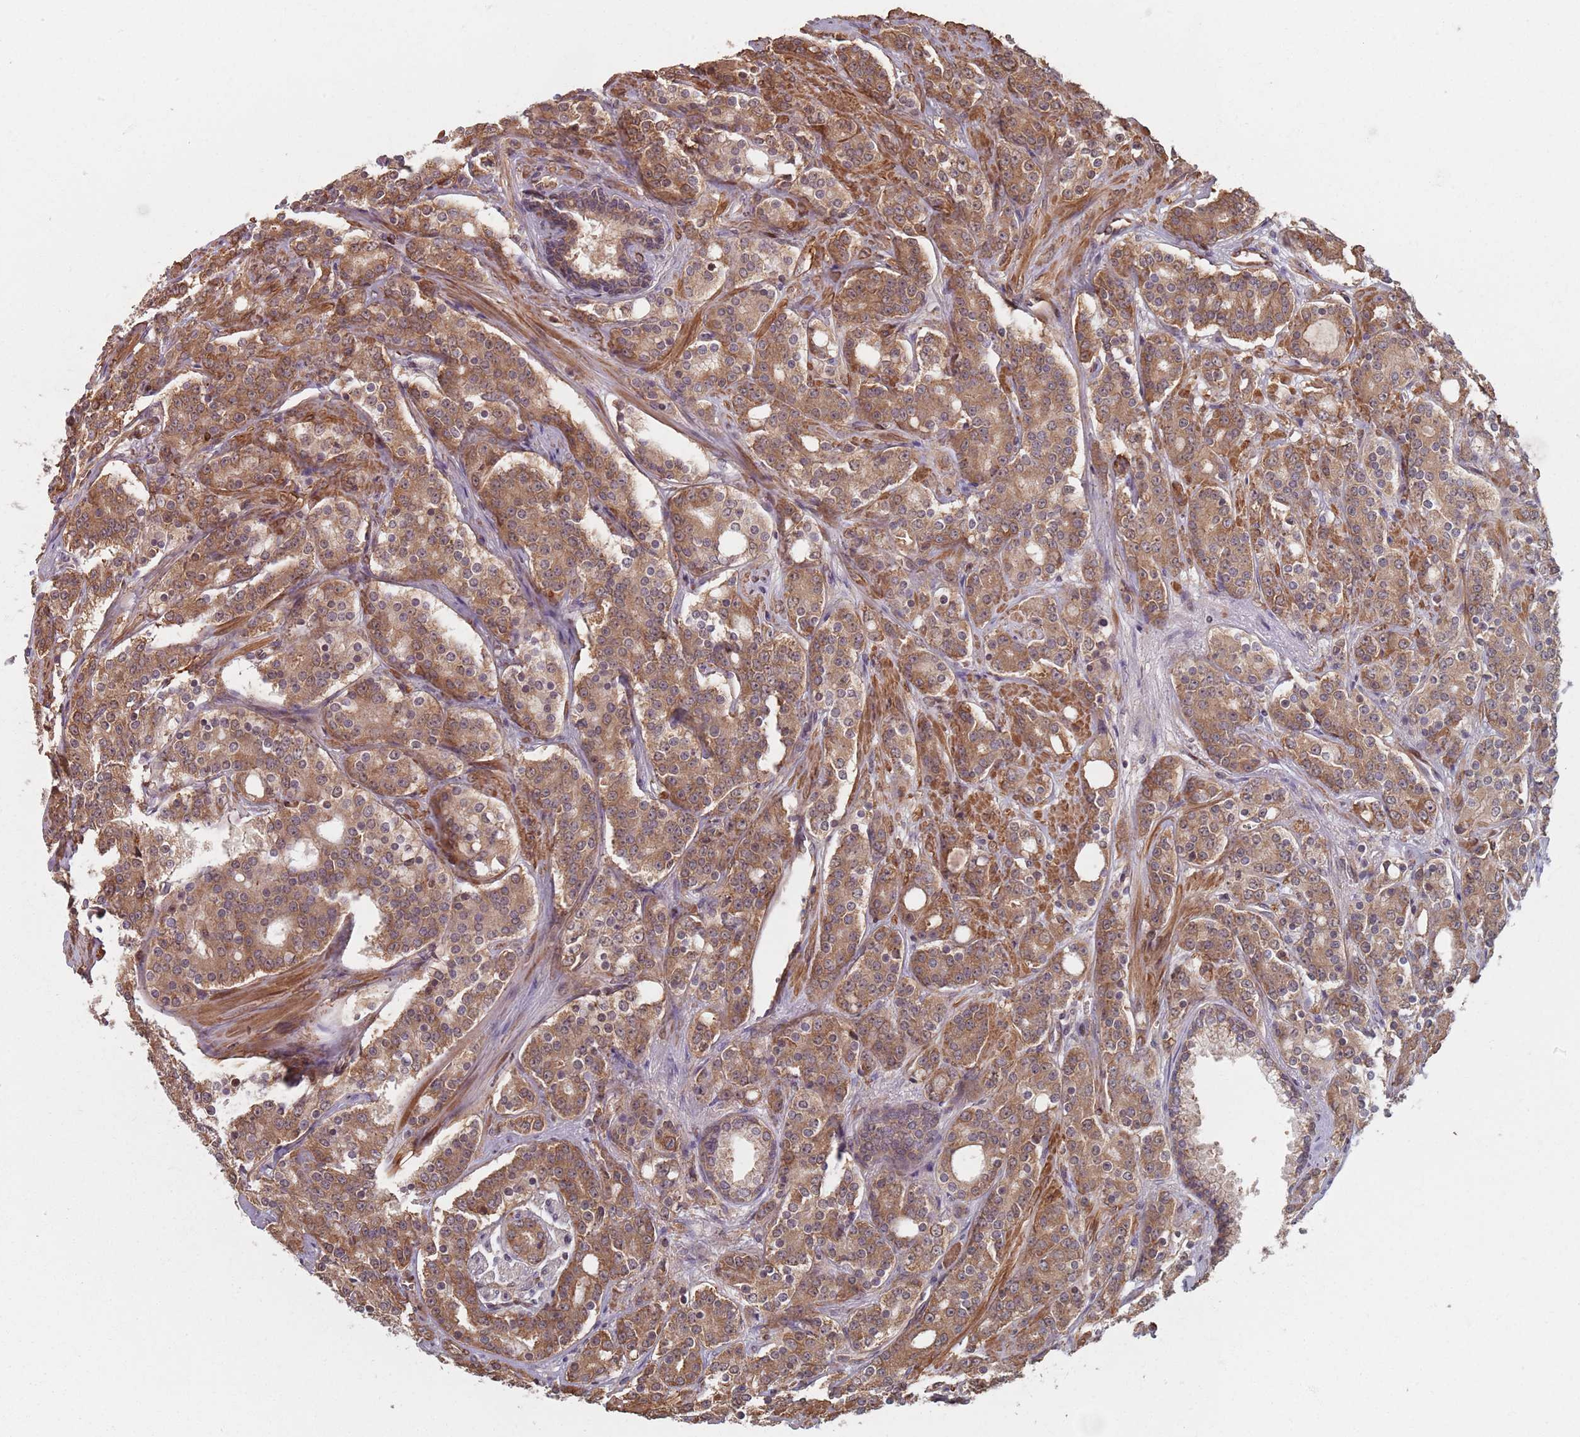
{"staining": {"intensity": "moderate", "quantity": ">75%", "location": "cytoplasmic/membranous"}, "tissue": "prostate cancer", "cell_type": "Tumor cells", "image_type": "cancer", "snomed": [{"axis": "morphology", "description": "Adenocarcinoma, High grade"}, {"axis": "topography", "description": "Prostate"}], "caption": "Immunohistochemistry (DAB (3,3'-diaminobenzidine)) staining of human prostate cancer shows moderate cytoplasmic/membranous protein staining in approximately >75% of tumor cells.", "gene": "NOTCH3", "patient": {"sex": "male", "age": 62}}